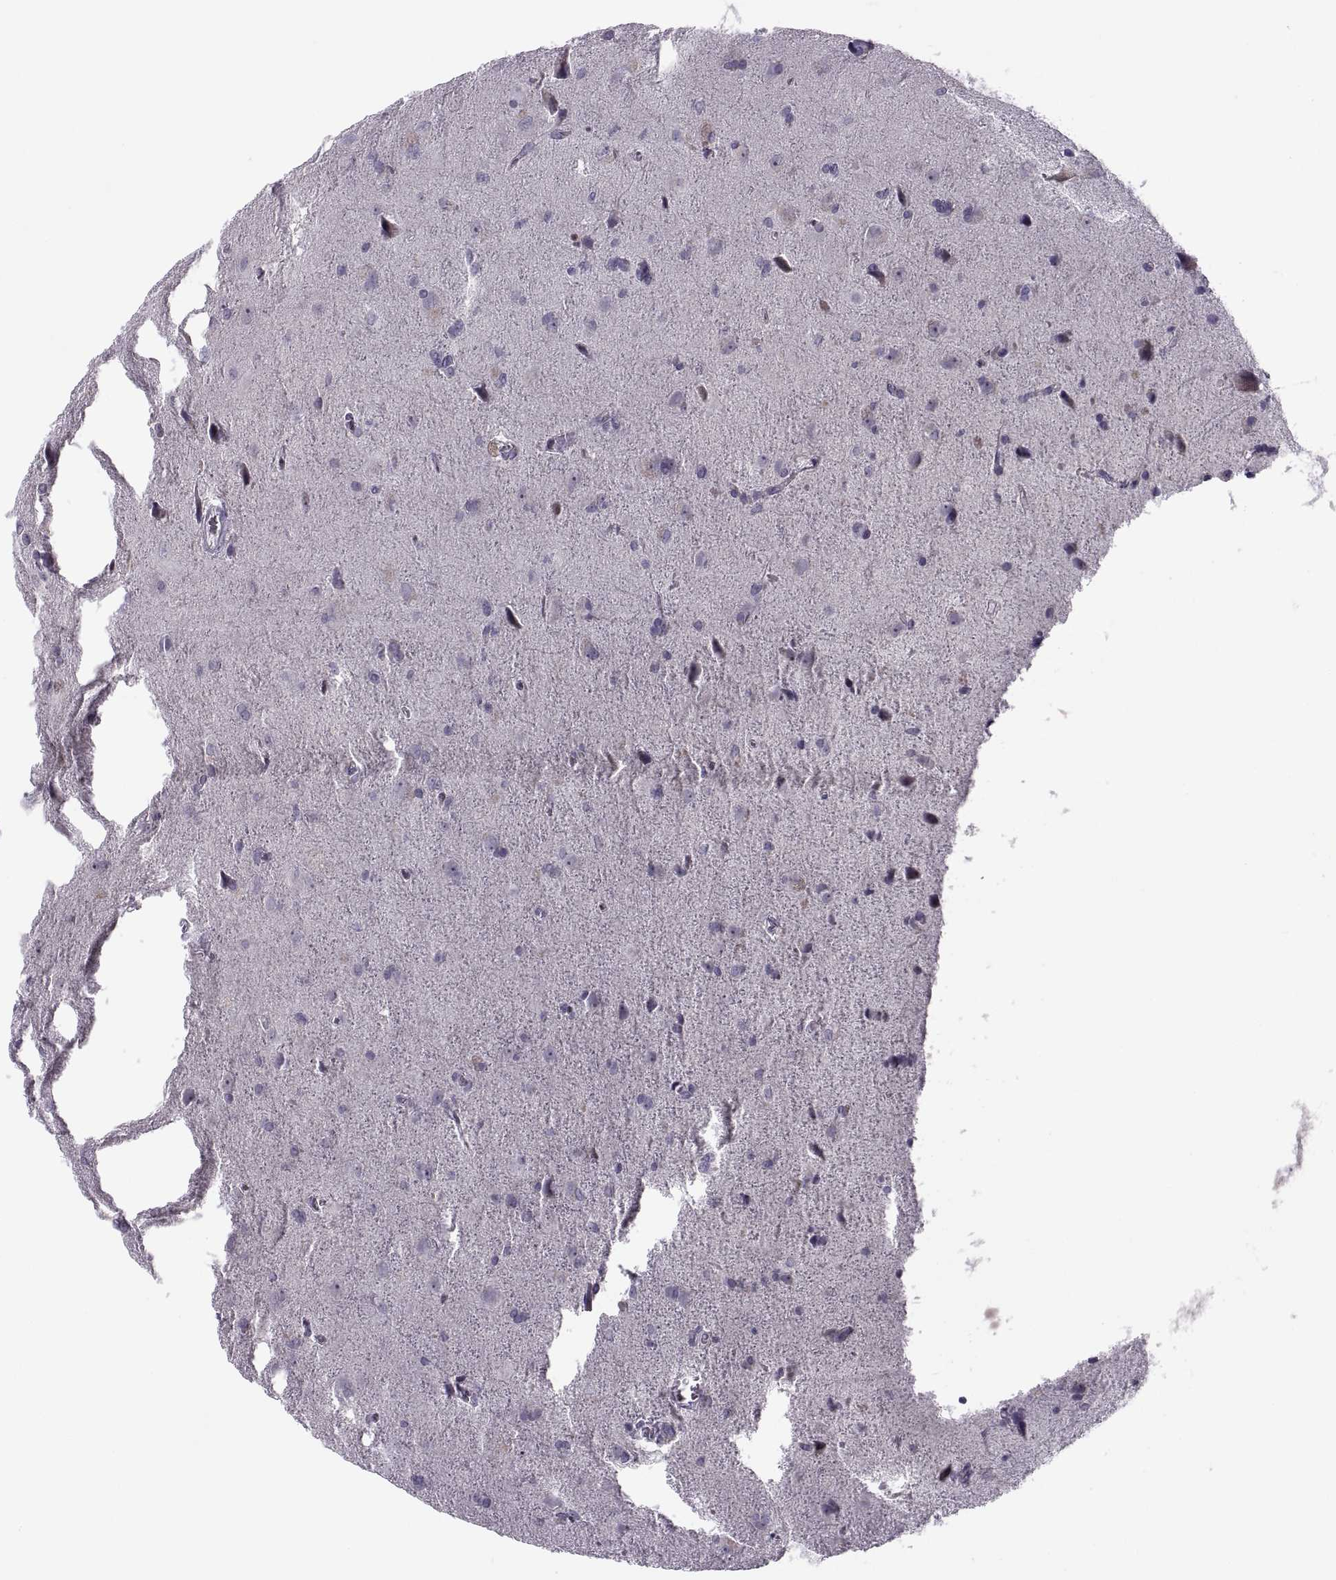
{"staining": {"intensity": "negative", "quantity": "none", "location": "none"}, "tissue": "glioma", "cell_type": "Tumor cells", "image_type": "cancer", "snomed": [{"axis": "morphology", "description": "Glioma, malignant, Low grade"}, {"axis": "topography", "description": "Brain"}], "caption": "Immunohistochemical staining of glioma demonstrates no significant positivity in tumor cells.", "gene": "MAGEB1", "patient": {"sex": "male", "age": 58}}